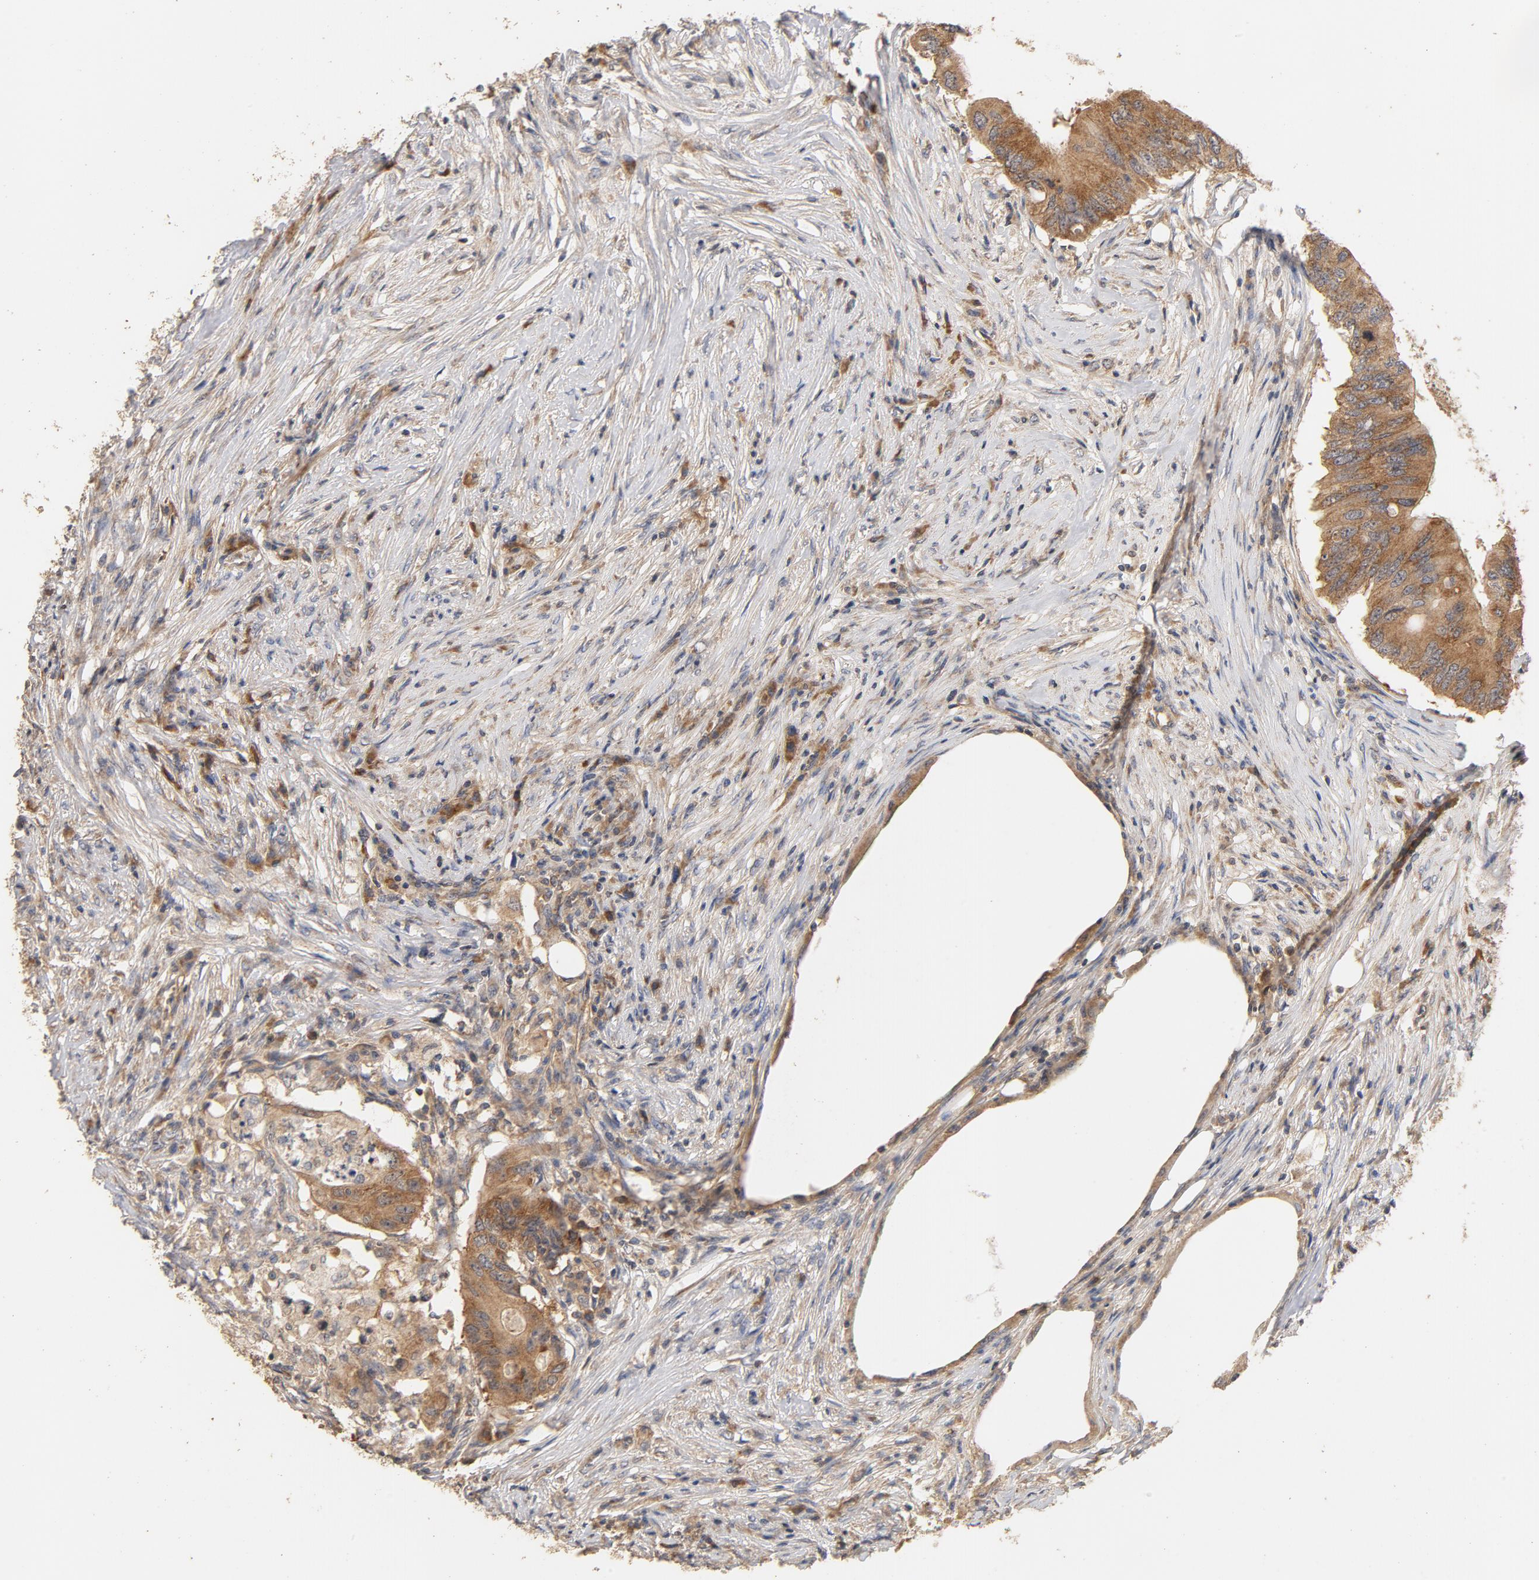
{"staining": {"intensity": "moderate", "quantity": ">75%", "location": "cytoplasmic/membranous"}, "tissue": "colorectal cancer", "cell_type": "Tumor cells", "image_type": "cancer", "snomed": [{"axis": "morphology", "description": "Adenocarcinoma, NOS"}, {"axis": "topography", "description": "Colon"}], "caption": "This image displays immunohistochemistry (IHC) staining of human colorectal cancer (adenocarcinoma), with medium moderate cytoplasmic/membranous staining in approximately >75% of tumor cells.", "gene": "DDX6", "patient": {"sex": "male", "age": 71}}